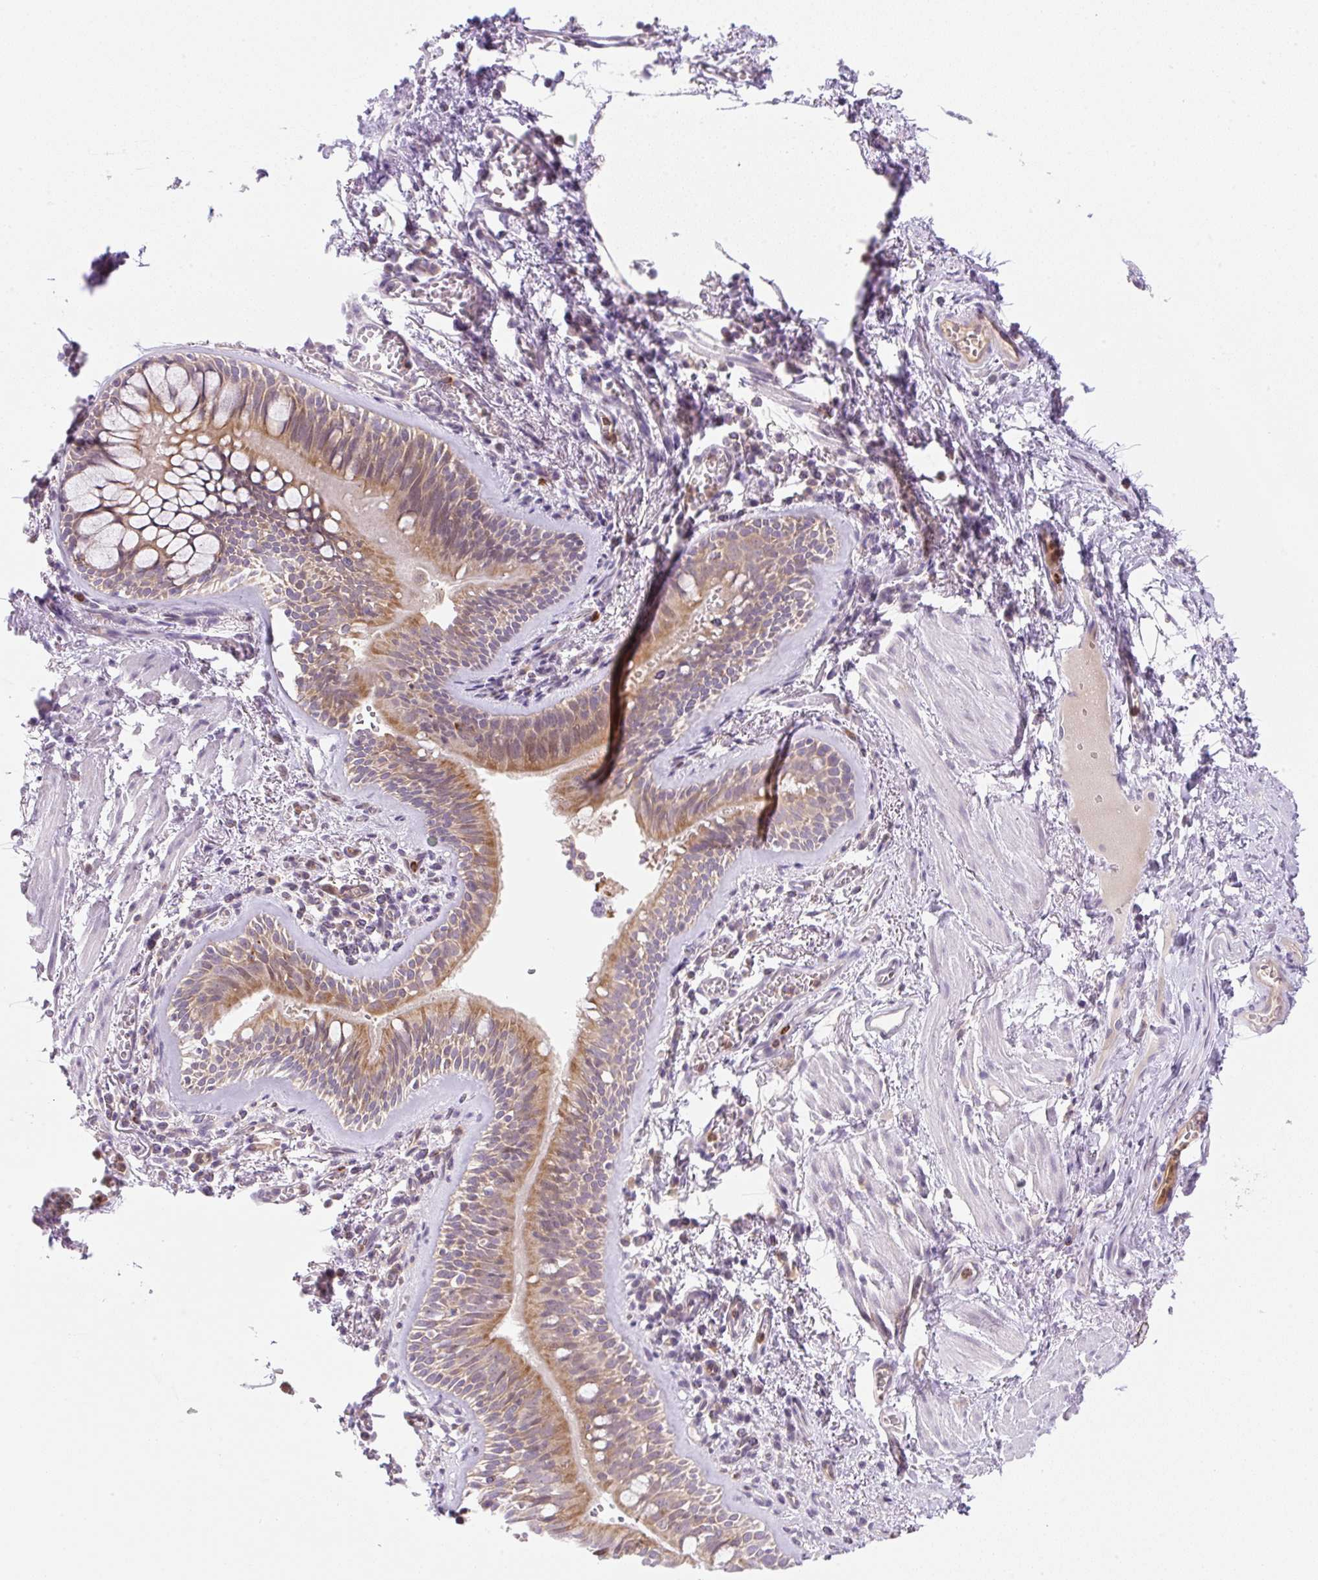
{"staining": {"intensity": "moderate", "quantity": ">75%", "location": "cytoplasmic/membranous"}, "tissue": "bronchus", "cell_type": "Respiratory epithelial cells", "image_type": "normal", "snomed": [{"axis": "morphology", "description": "Normal tissue, NOS"}, {"axis": "topography", "description": "Cartilage tissue"}, {"axis": "topography", "description": "Bronchus"}], "caption": "DAB immunohistochemical staining of normal human bronchus demonstrates moderate cytoplasmic/membranous protein expression in approximately >75% of respiratory epithelial cells.", "gene": "OMA1", "patient": {"sex": "male", "age": 78}}